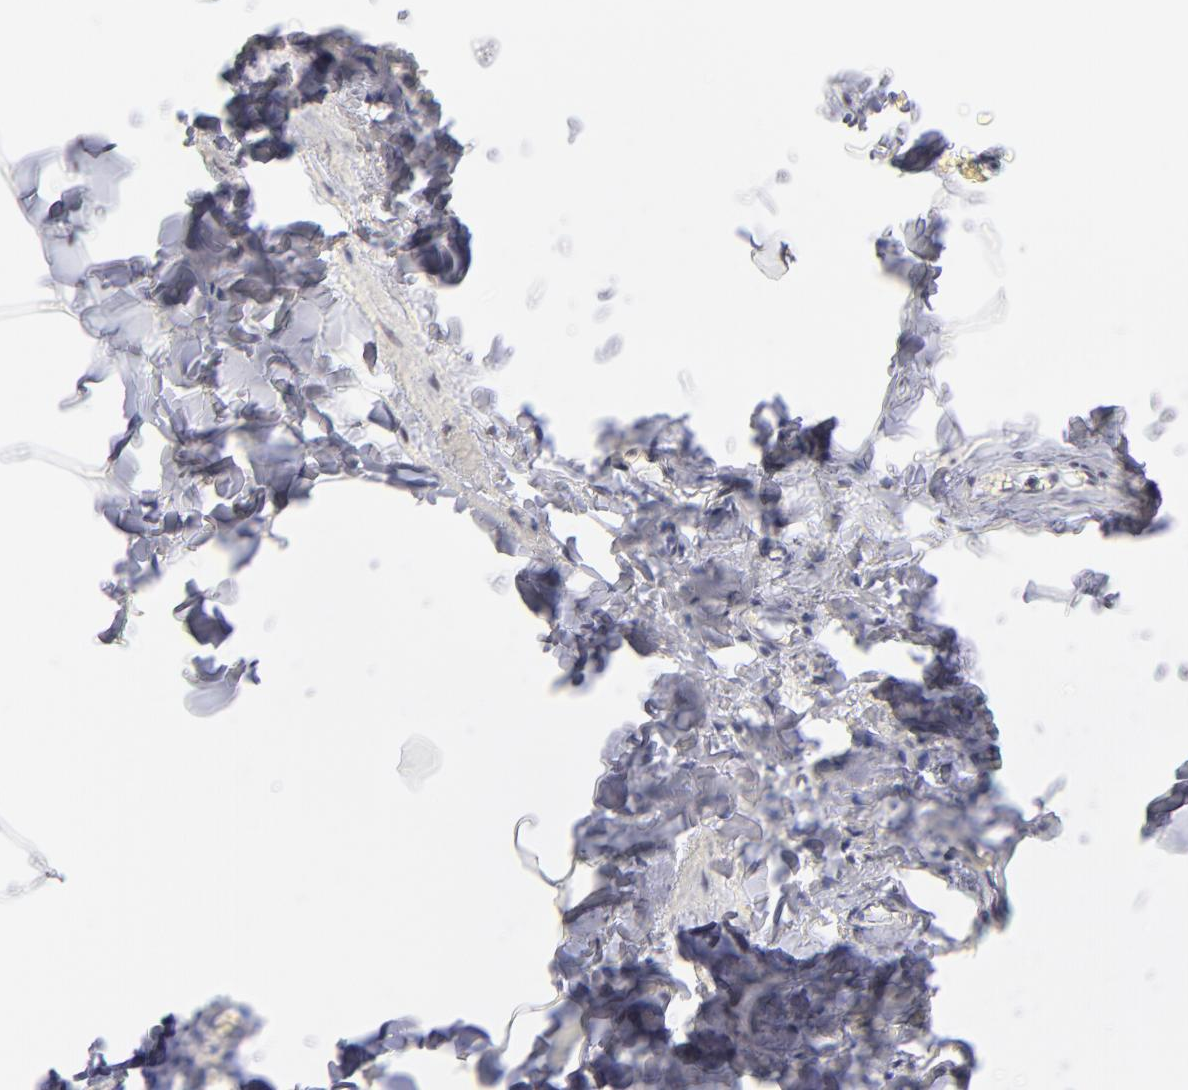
{"staining": {"intensity": "moderate", "quantity": ">75%", "location": "nuclear"}, "tissue": "adipose tissue", "cell_type": "Adipocytes", "image_type": "normal", "snomed": [{"axis": "morphology", "description": "Normal tissue, NOS"}, {"axis": "topography", "description": "Vascular tissue"}], "caption": "A medium amount of moderate nuclear staining is appreciated in approximately >75% of adipocytes in normal adipose tissue.", "gene": "CDC25C", "patient": {"sex": "male", "age": 41}}